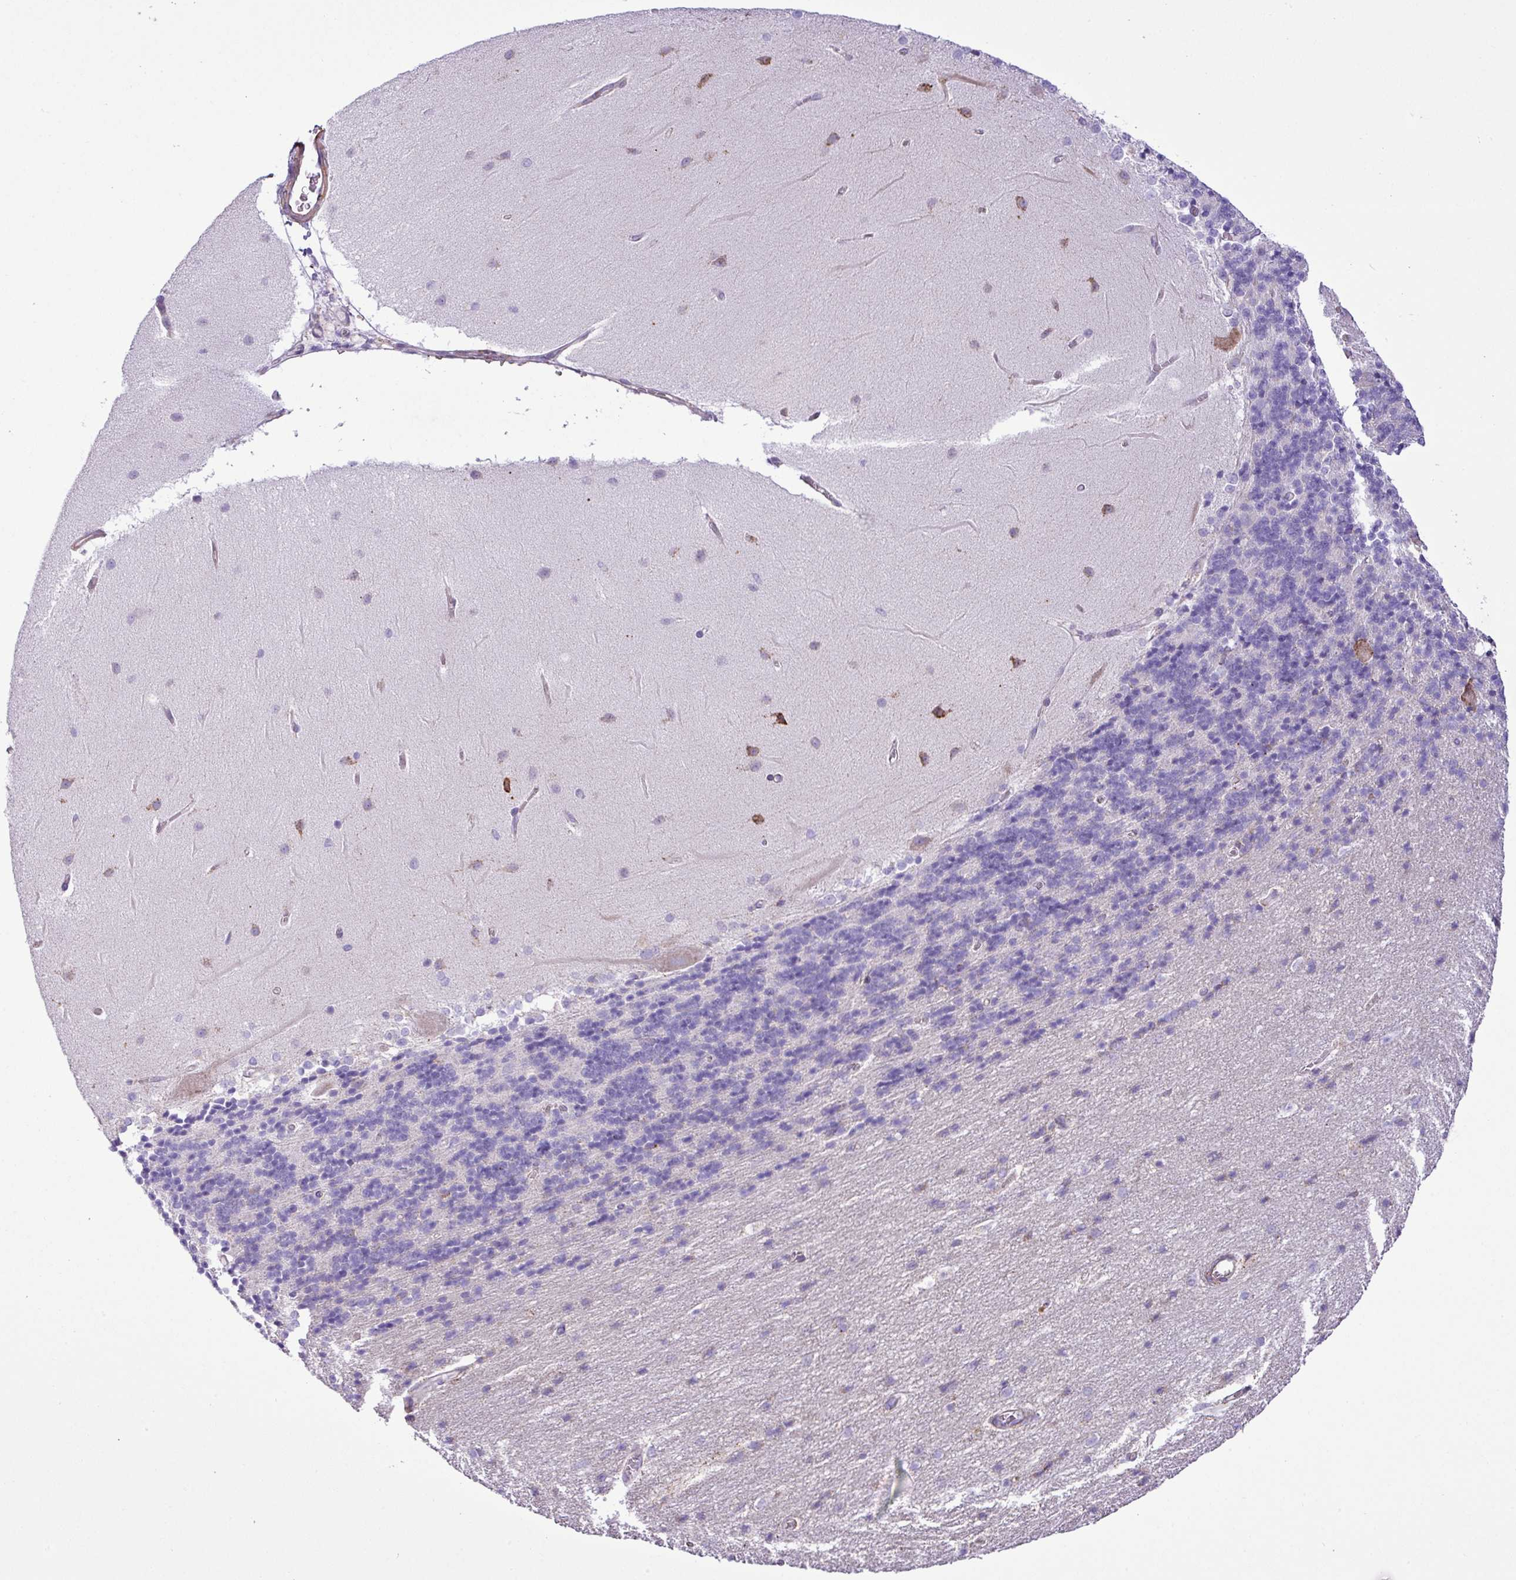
{"staining": {"intensity": "negative", "quantity": "none", "location": "none"}, "tissue": "cerebellum", "cell_type": "Cells in granular layer", "image_type": "normal", "snomed": [{"axis": "morphology", "description": "Normal tissue, NOS"}, {"axis": "topography", "description": "Cerebellum"}], "caption": "Protein analysis of normal cerebellum demonstrates no significant positivity in cells in granular layer.", "gene": "ZSCAN5A", "patient": {"sex": "female", "age": 54}}